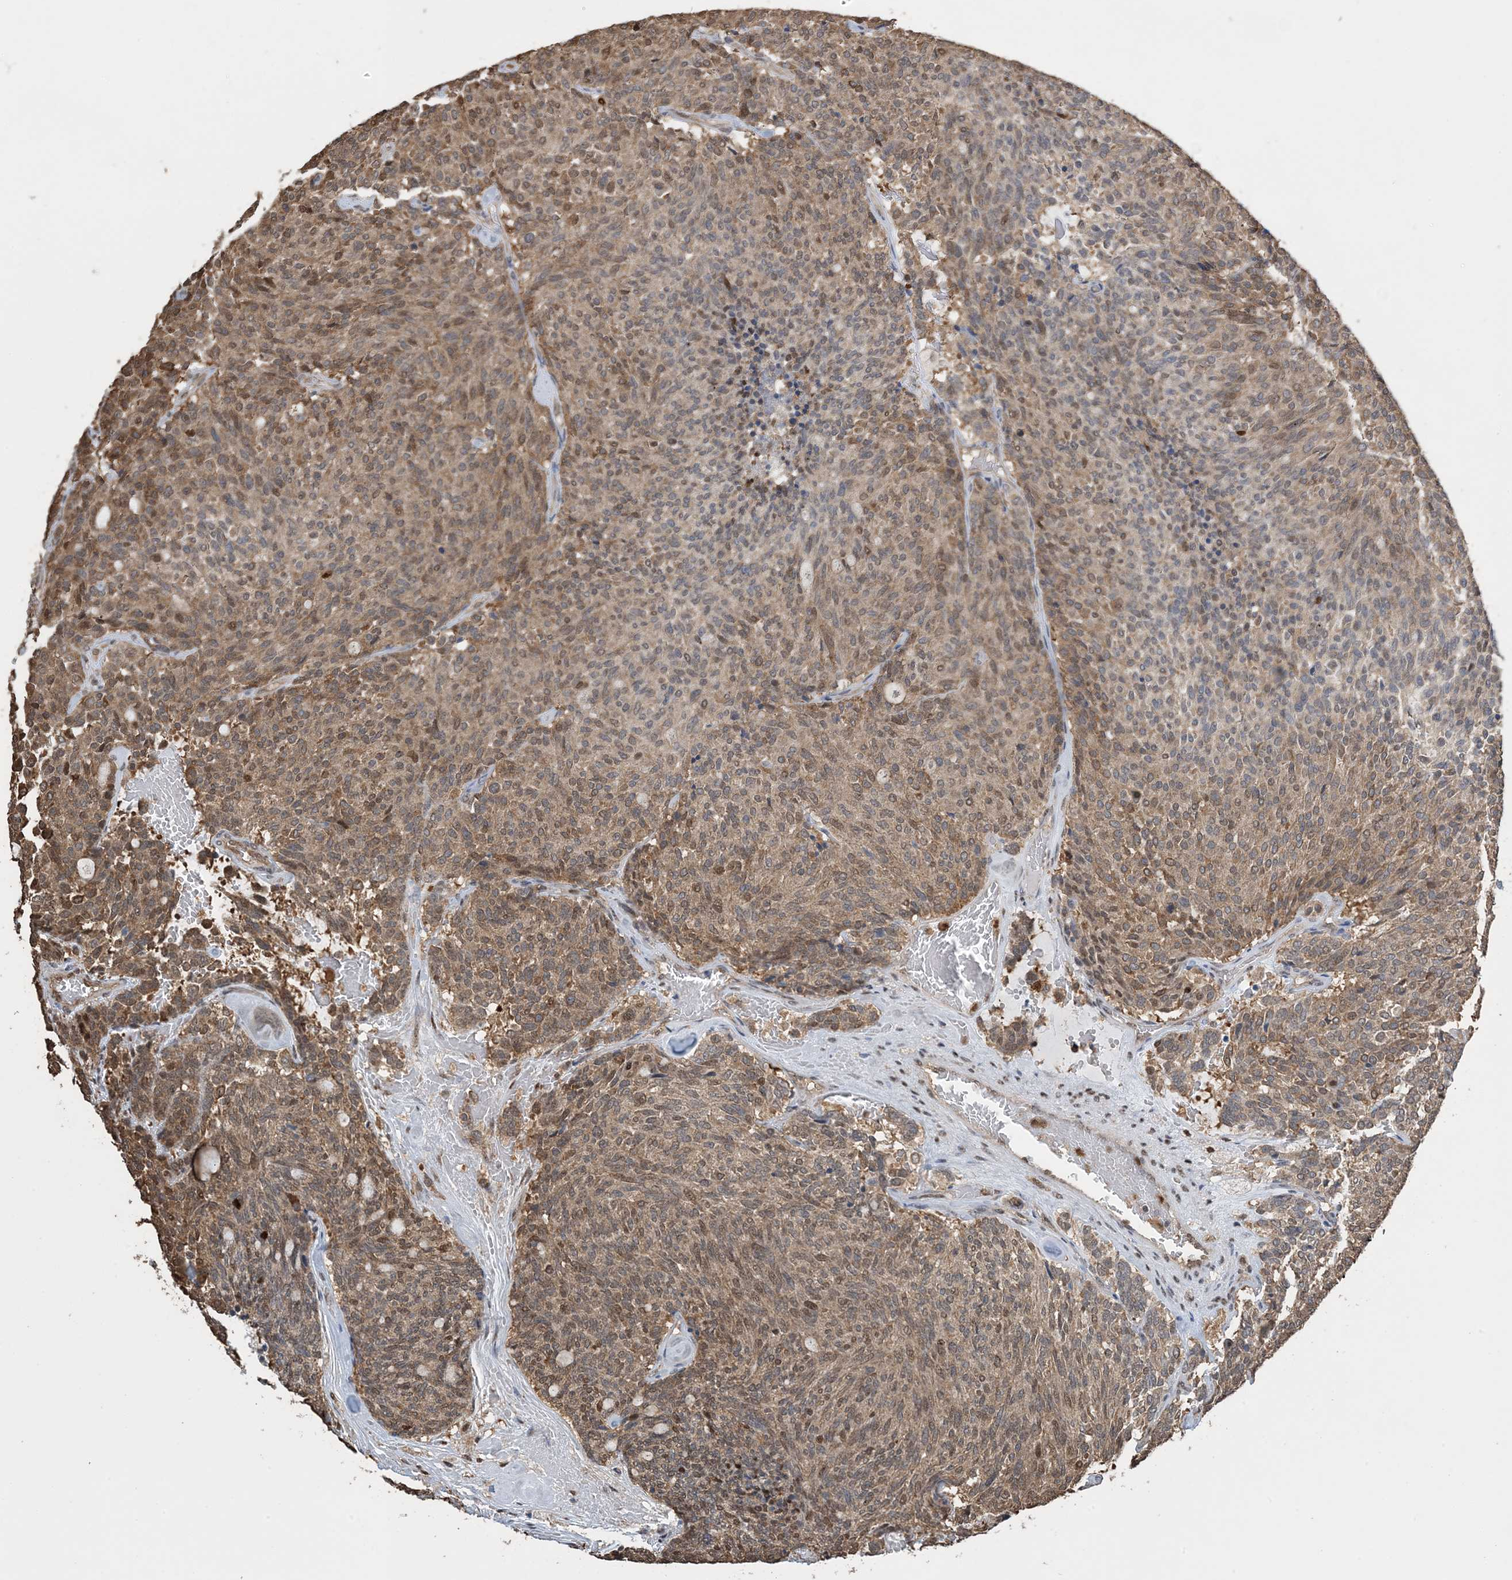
{"staining": {"intensity": "moderate", "quantity": ">75%", "location": "cytoplasmic/membranous,nuclear"}, "tissue": "carcinoid", "cell_type": "Tumor cells", "image_type": "cancer", "snomed": [{"axis": "morphology", "description": "Carcinoid, malignant, NOS"}, {"axis": "topography", "description": "Pancreas"}], "caption": "Protein staining displays moderate cytoplasmic/membranous and nuclear staining in approximately >75% of tumor cells in carcinoid (malignant).", "gene": "HSPA1A", "patient": {"sex": "female", "age": 54}}